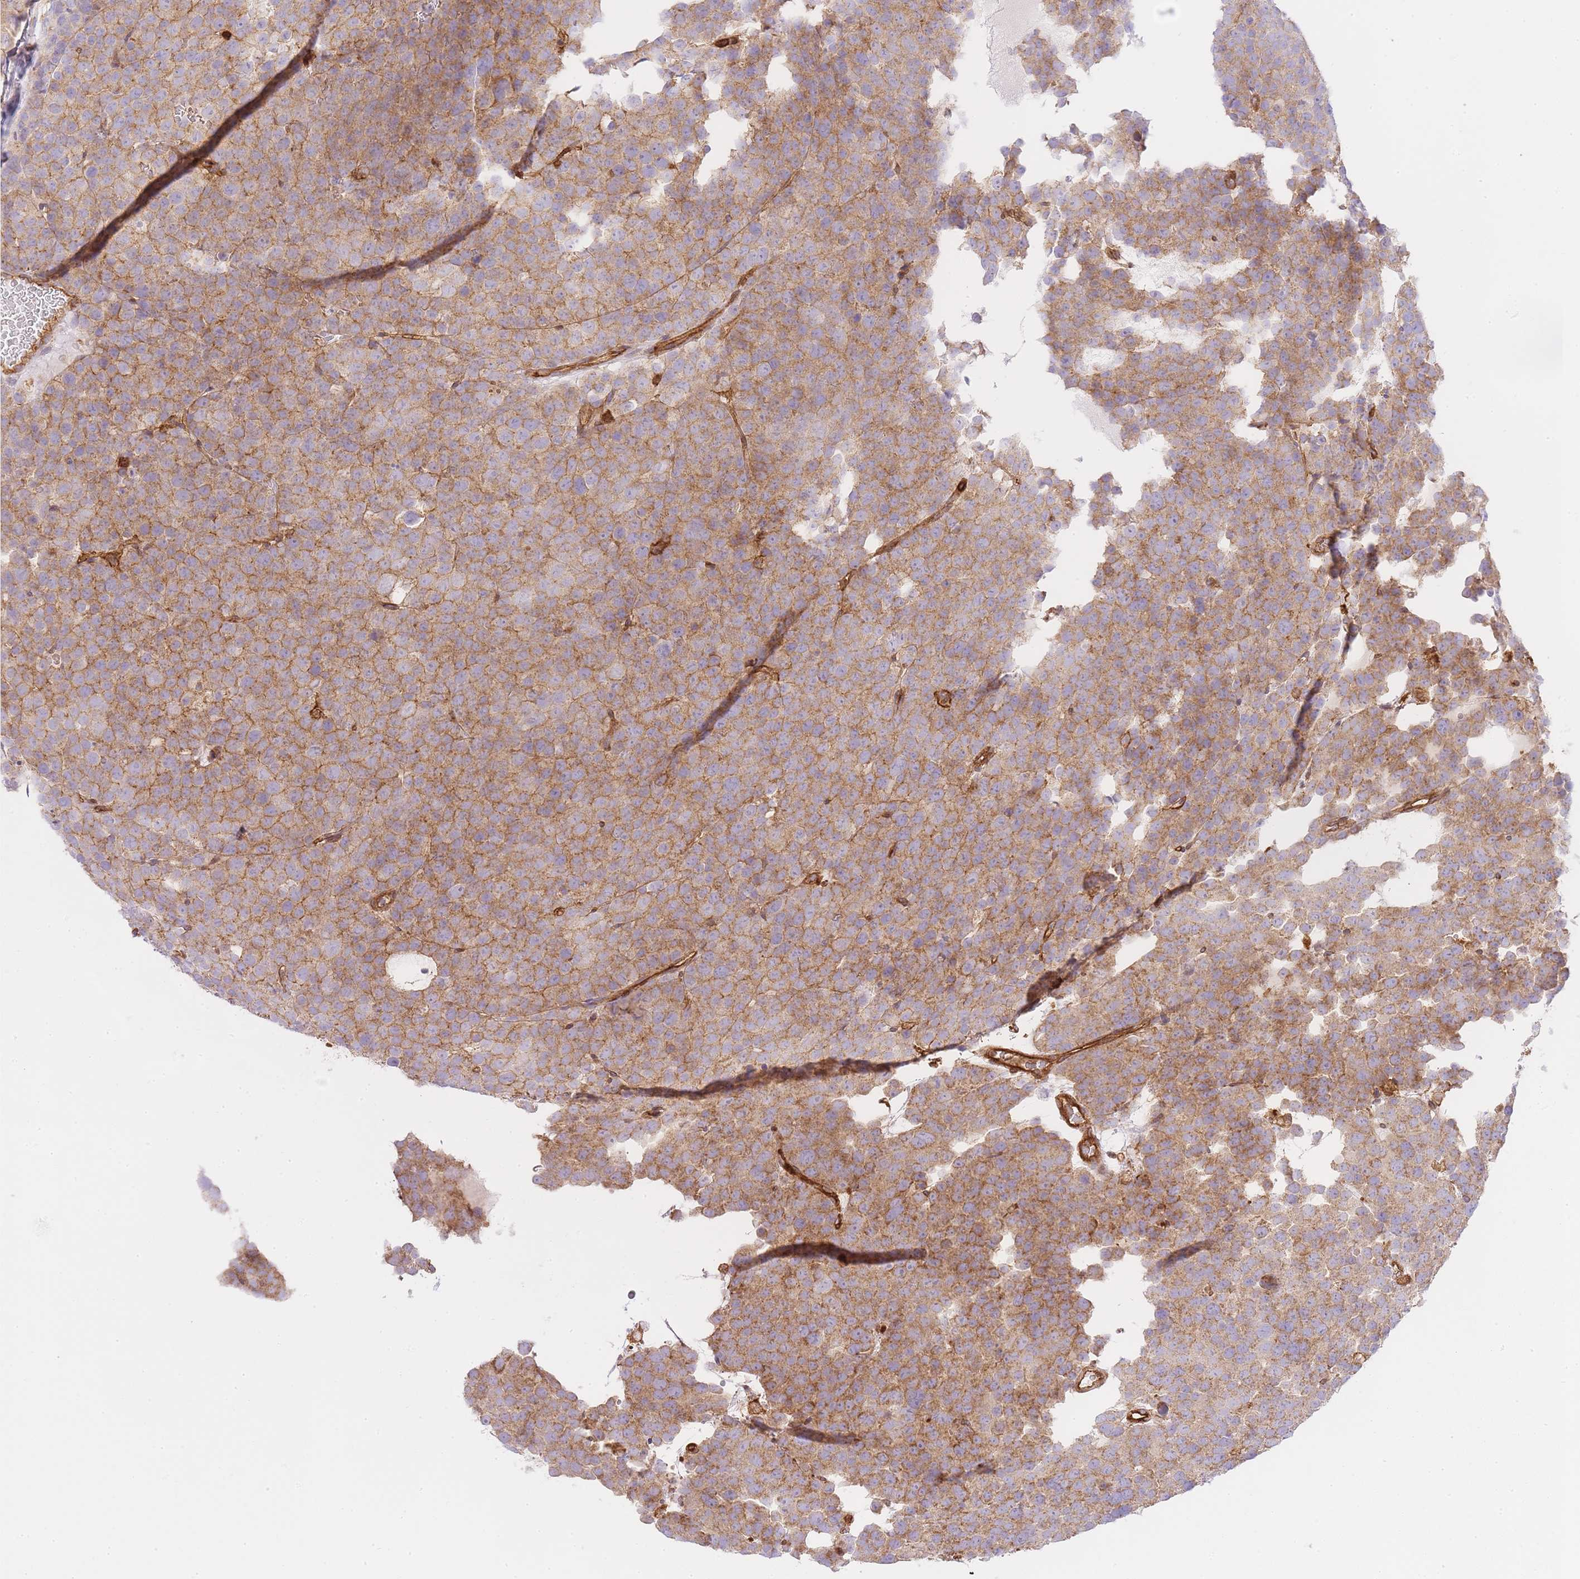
{"staining": {"intensity": "moderate", "quantity": ">75%", "location": "cytoplasmic/membranous"}, "tissue": "testis cancer", "cell_type": "Tumor cells", "image_type": "cancer", "snomed": [{"axis": "morphology", "description": "Seminoma, NOS"}, {"axis": "topography", "description": "Testis"}], "caption": "The histopathology image displays immunohistochemical staining of testis cancer. There is moderate cytoplasmic/membranous staining is present in about >75% of tumor cells.", "gene": "MSN", "patient": {"sex": "male", "age": 71}}